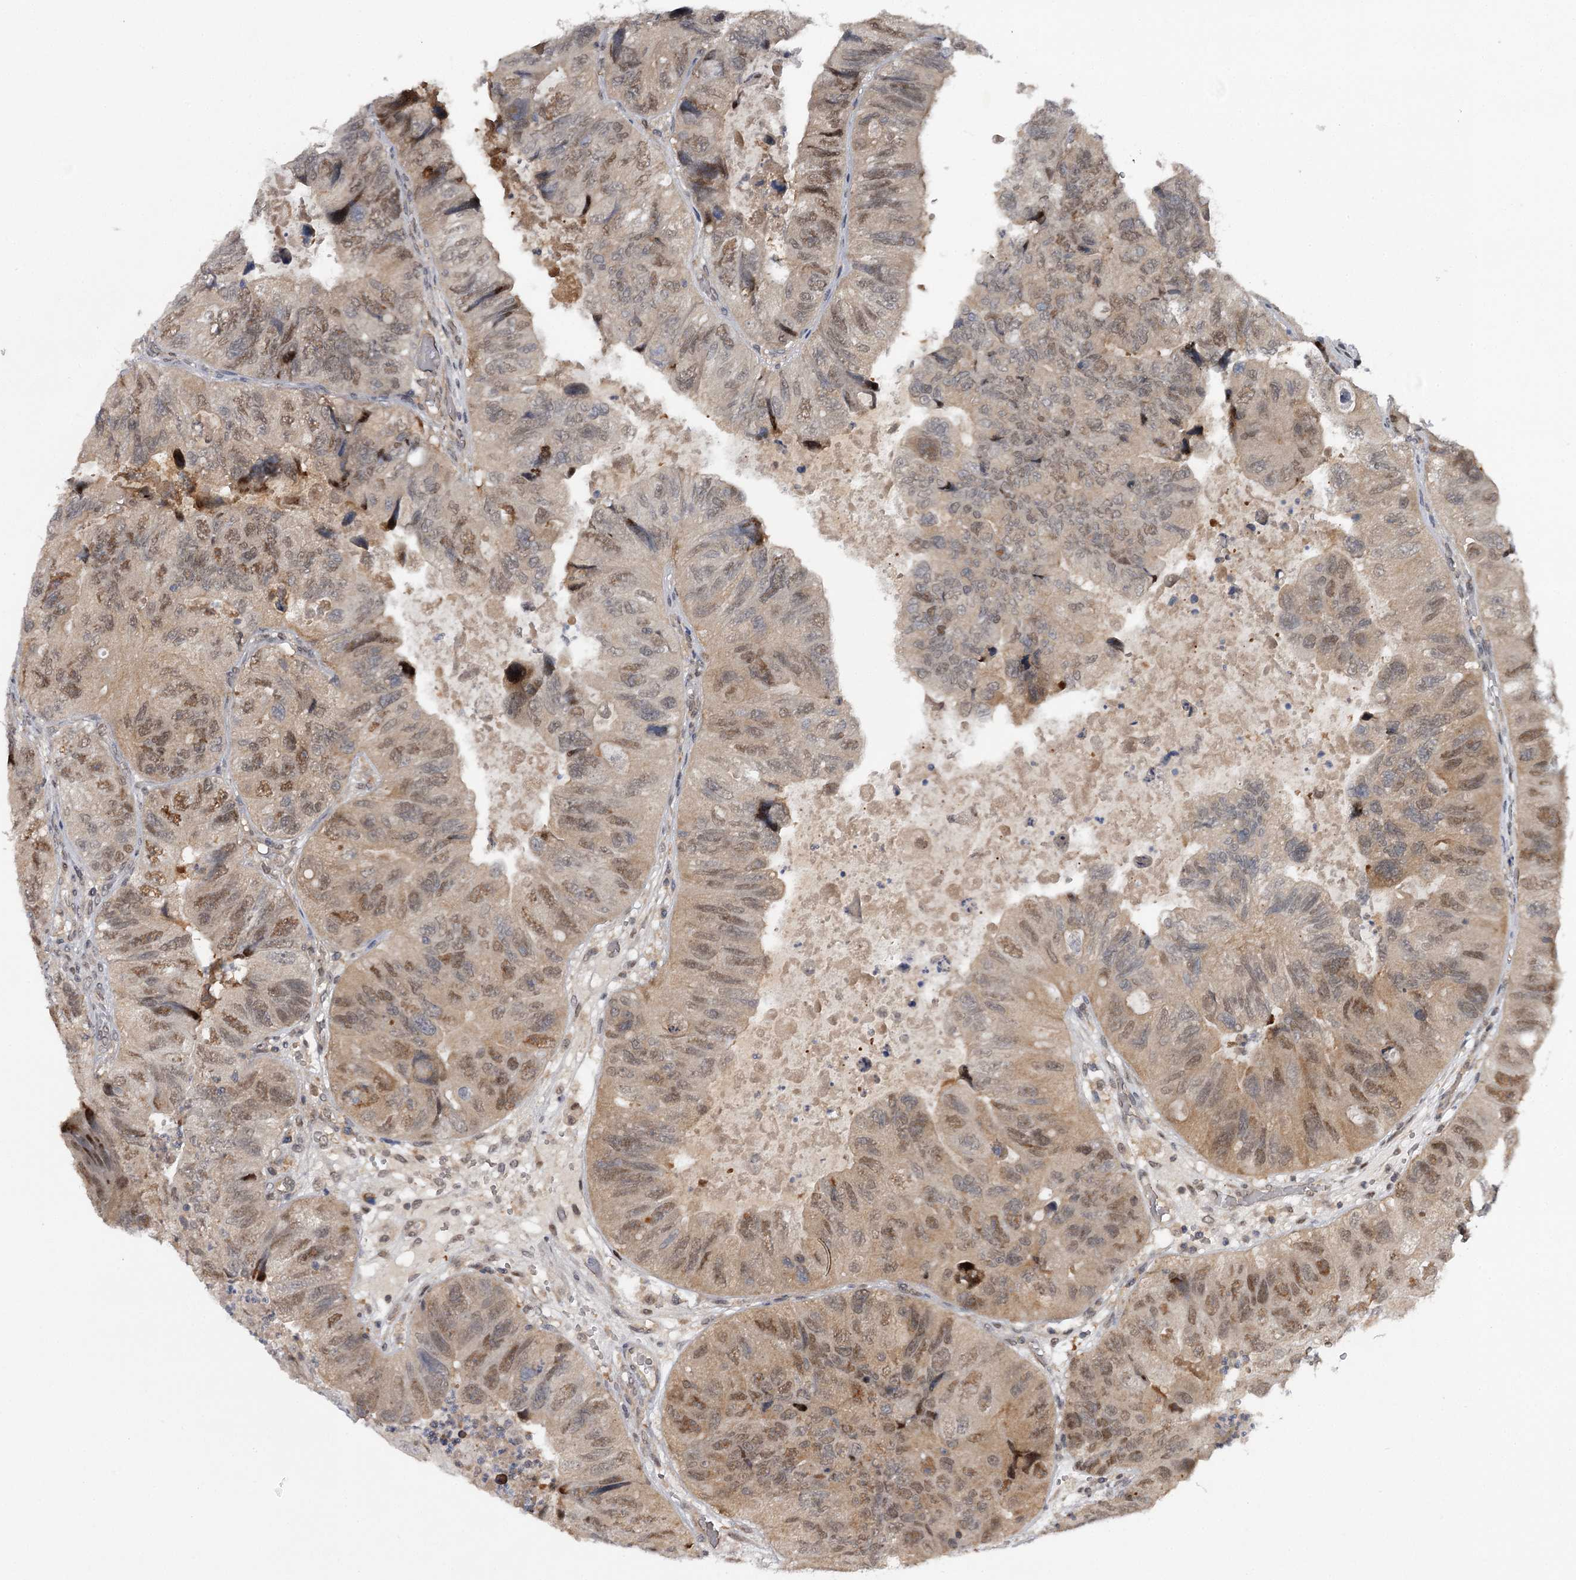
{"staining": {"intensity": "weak", "quantity": "25%-75%", "location": "nuclear"}, "tissue": "colorectal cancer", "cell_type": "Tumor cells", "image_type": "cancer", "snomed": [{"axis": "morphology", "description": "Adenocarcinoma, NOS"}, {"axis": "topography", "description": "Rectum"}], "caption": "High-power microscopy captured an IHC micrograph of colorectal cancer (adenocarcinoma), revealing weak nuclear positivity in about 25%-75% of tumor cells.", "gene": "GTSF1", "patient": {"sex": "male", "age": 63}}